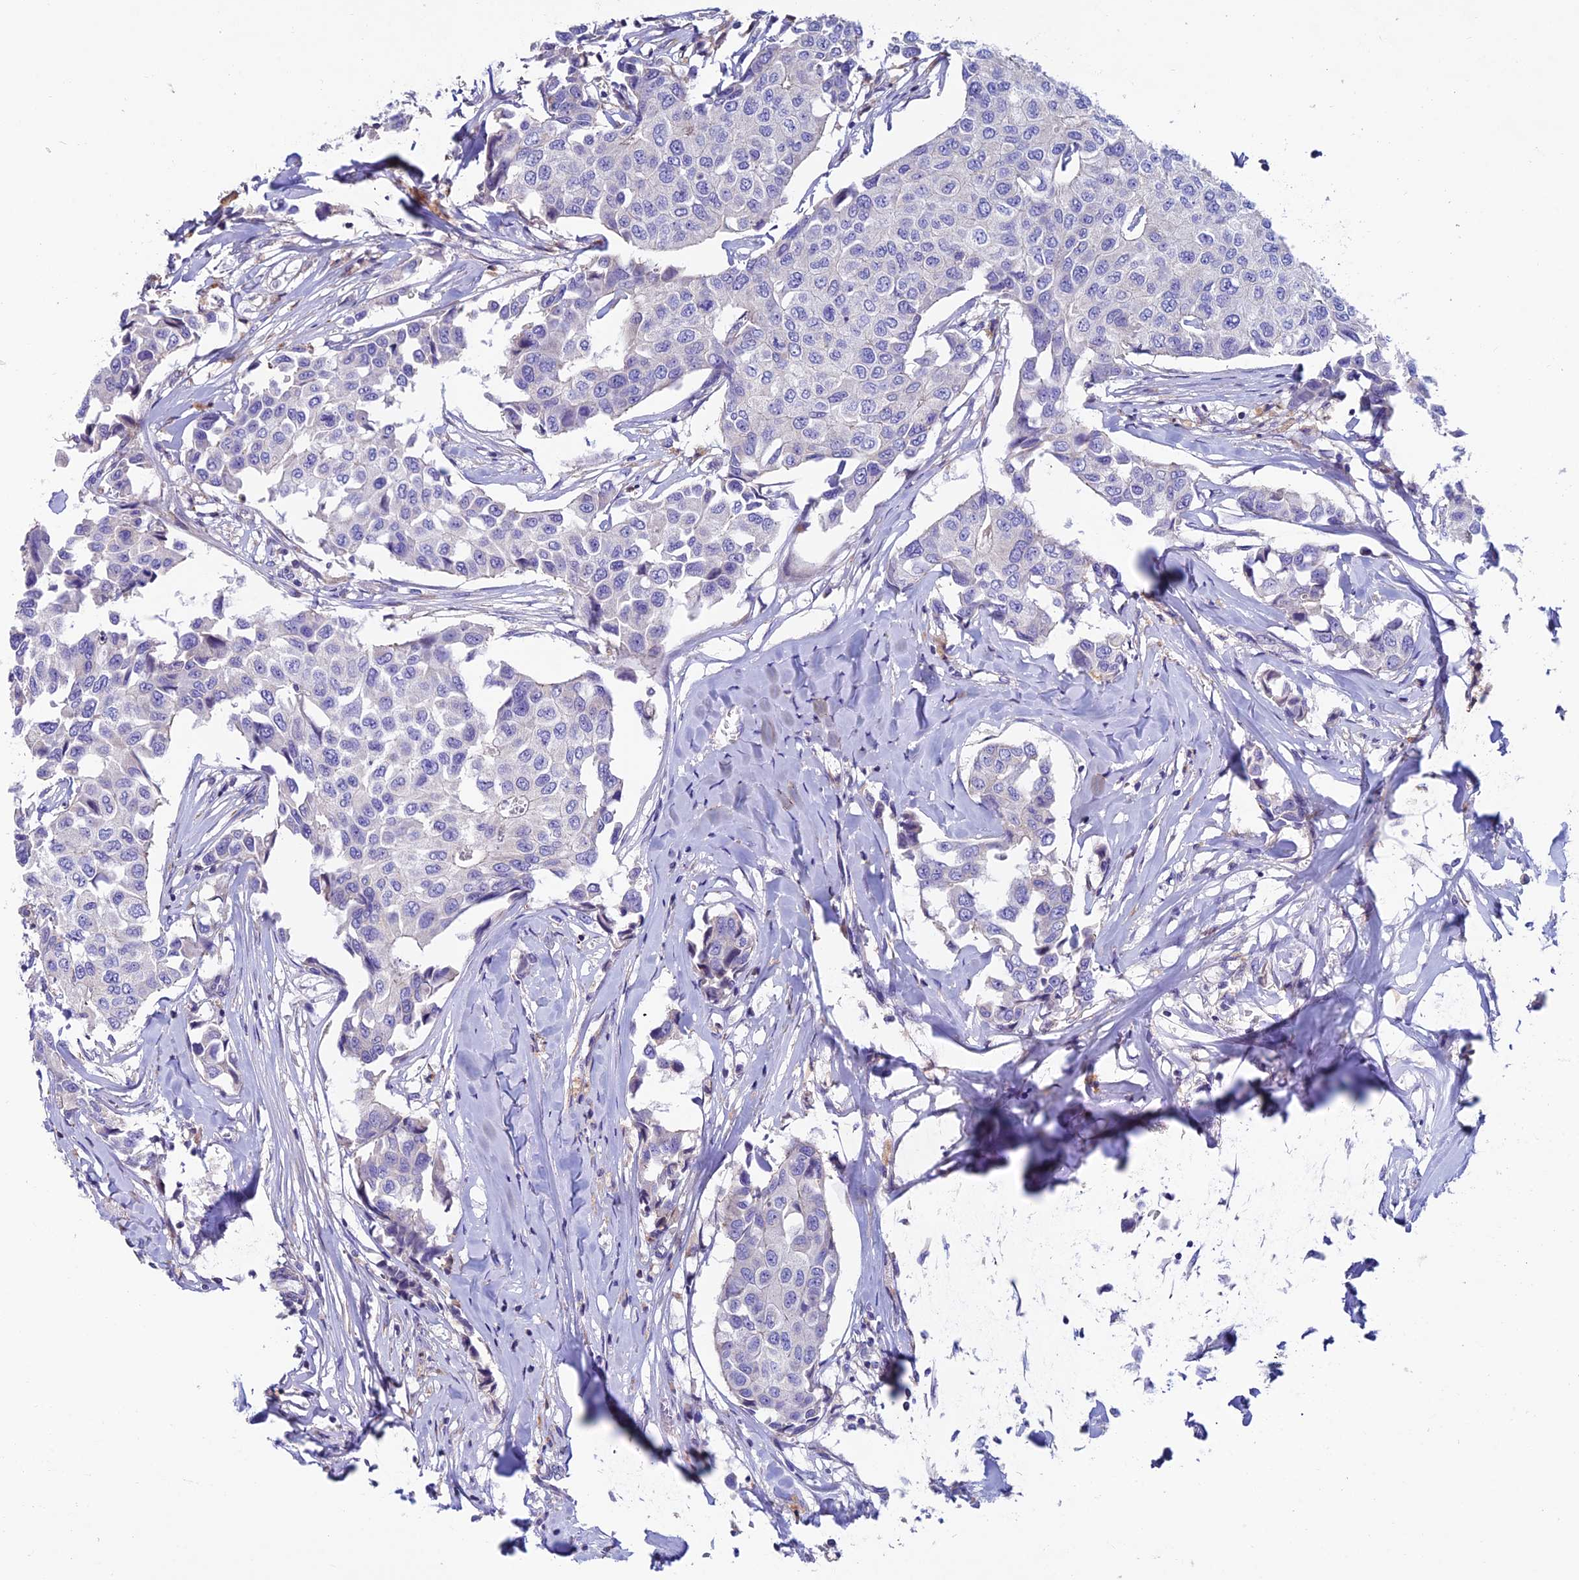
{"staining": {"intensity": "negative", "quantity": "none", "location": "none"}, "tissue": "breast cancer", "cell_type": "Tumor cells", "image_type": "cancer", "snomed": [{"axis": "morphology", "description": "Duct carcinoma"}, {"axis": "topography", "description": "Breast"}], "caption": "Immunohistochemical staining of human intraductal carcinoma (breast) reveals no significant expression in tumor cells.", "gene": "FAM178B", "patient": {"sex": "female", "age": 80}}